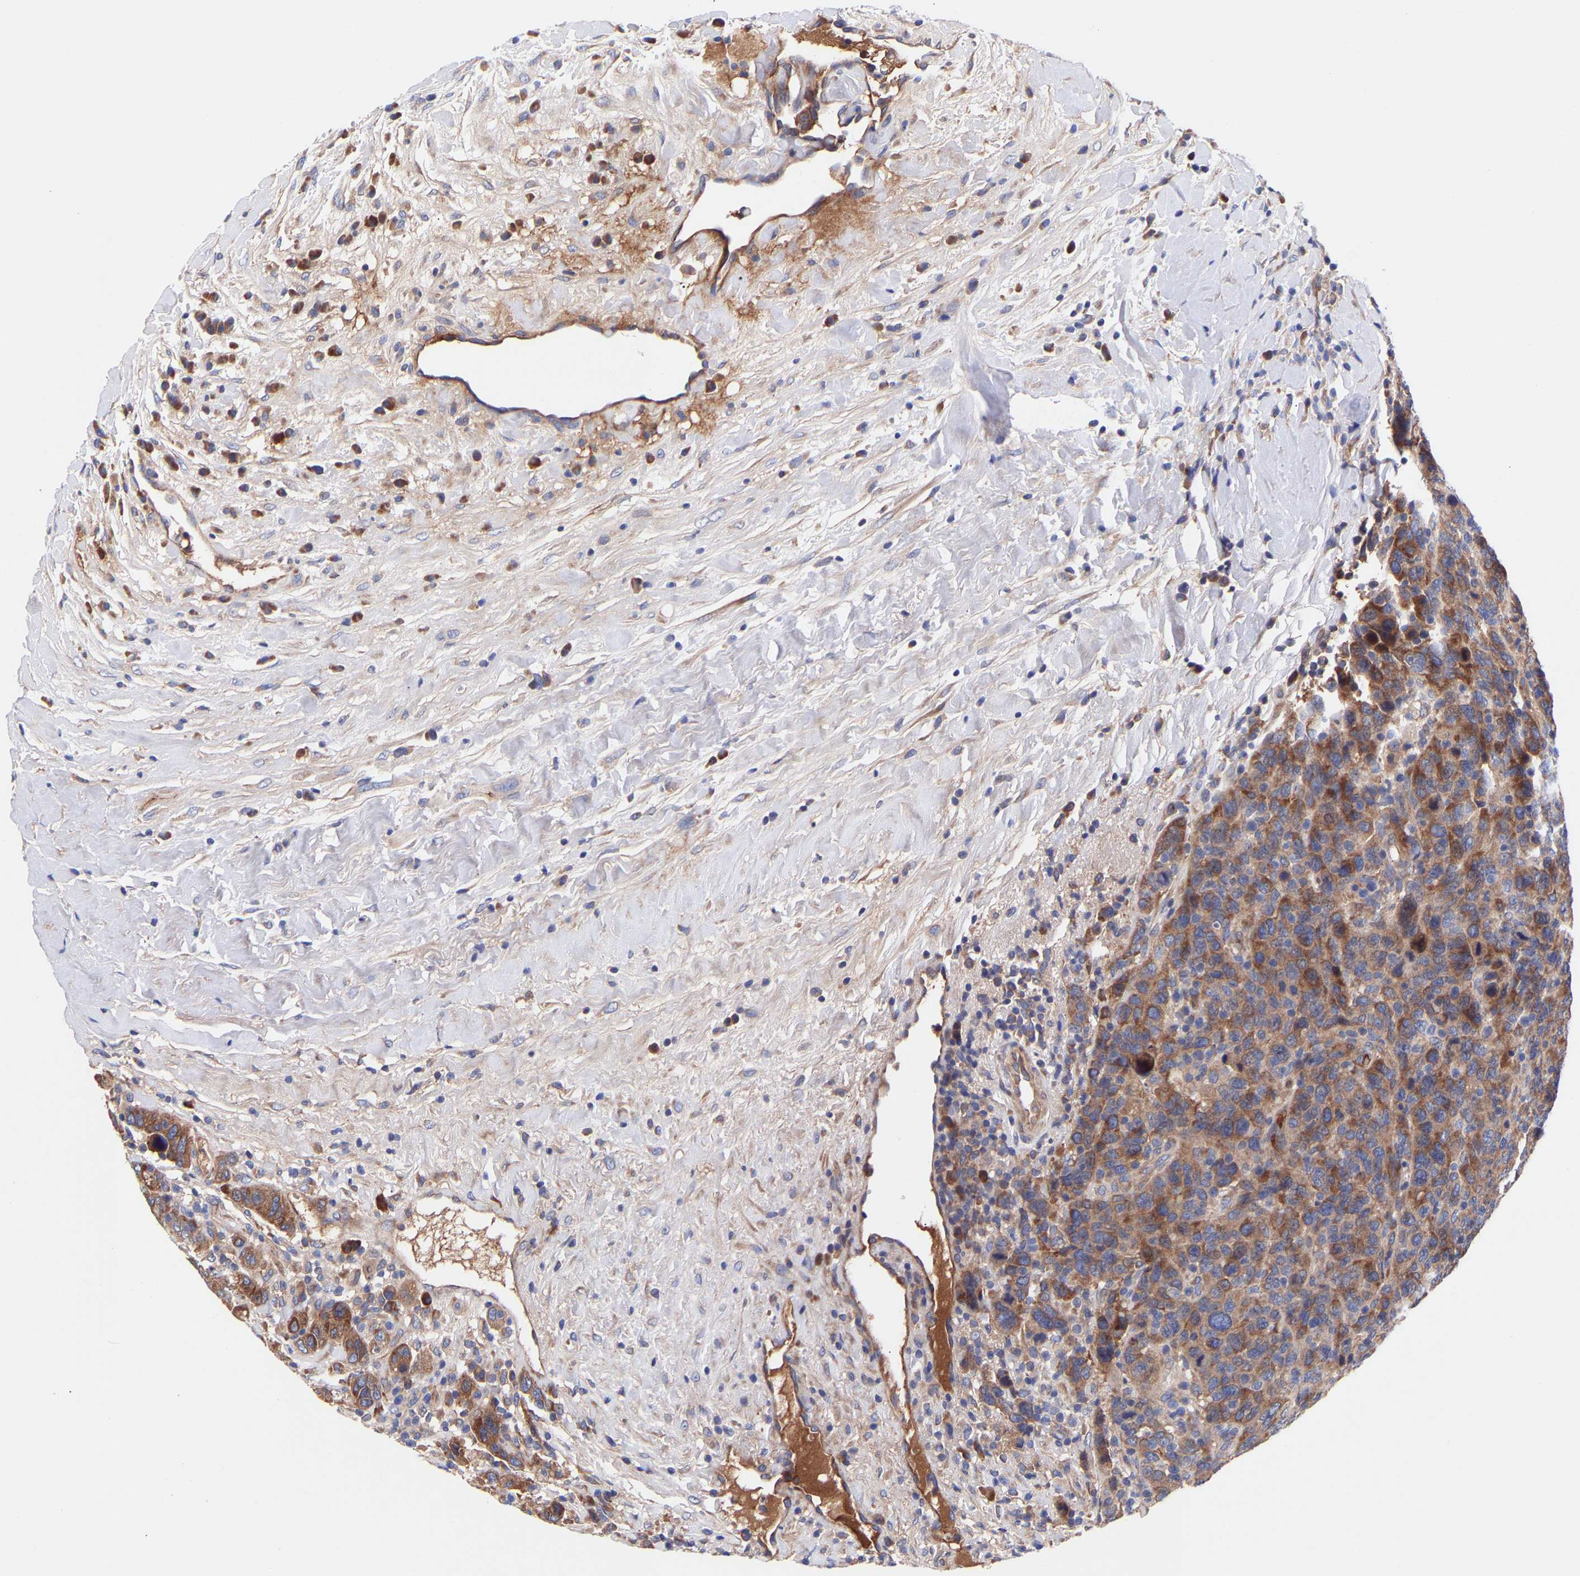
{"staining": {"intensity": "moderate", "quantity": ">75%", "location": "cytoplasmic/membranous"}, "tissue": "breast cancer", "cell_type": "Tumor cells", "image_type": "cancer", "snomed": [{"axis": "morphology", "description": "Duct carcinoma"}, {"axis": "topography", "description": "Breast"}], "caption": "This image demonstrates IHC staining of human breast cancer (intraductal carcinoma), with medium moderate cytoplasmic/membranous expression in about >75% of tumor cells.", "gene": "AIMP2", "patient": {"sex": "female", "age": 37}}